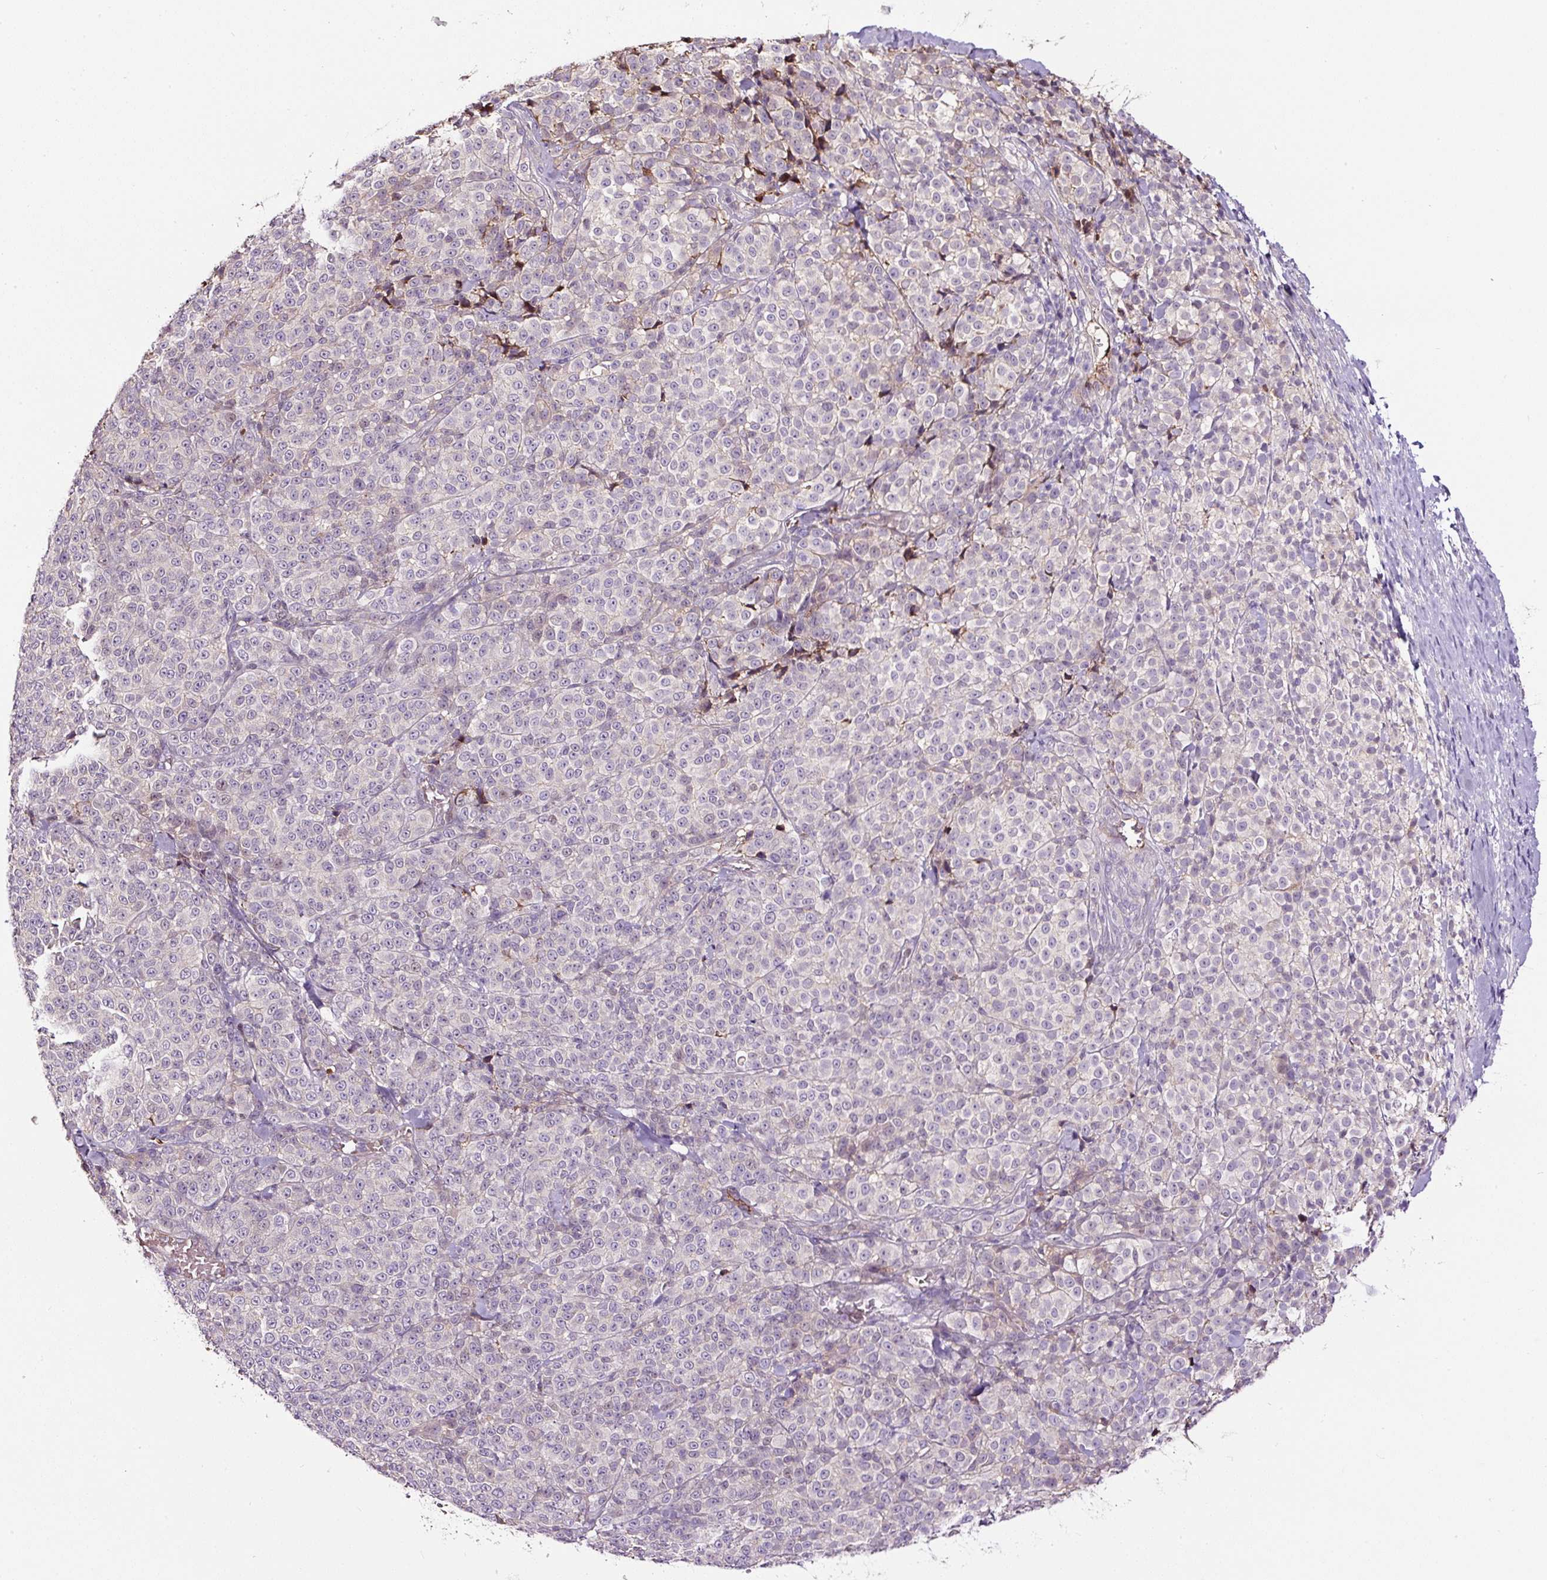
{"staining": {"intensity": "negative", "quantity": "none", "location": "none"}, "tissue": "melanoma", "cell_type": "Tumor cells", "image_type": "cancer", "snomed": [{"axis": "morphology", "description": "Normal tissue, NOS"}, {"axis": "morphology", "description": "Malignant melanoma, NOS"}, {"axis": "topography", "description": "Skin"}], "caption": "Human melanoma stained for a protein using IHC displays no staining in tumor cells.", "gene": "LRRC24", "patient": {"sex": "female", "age": 34}}